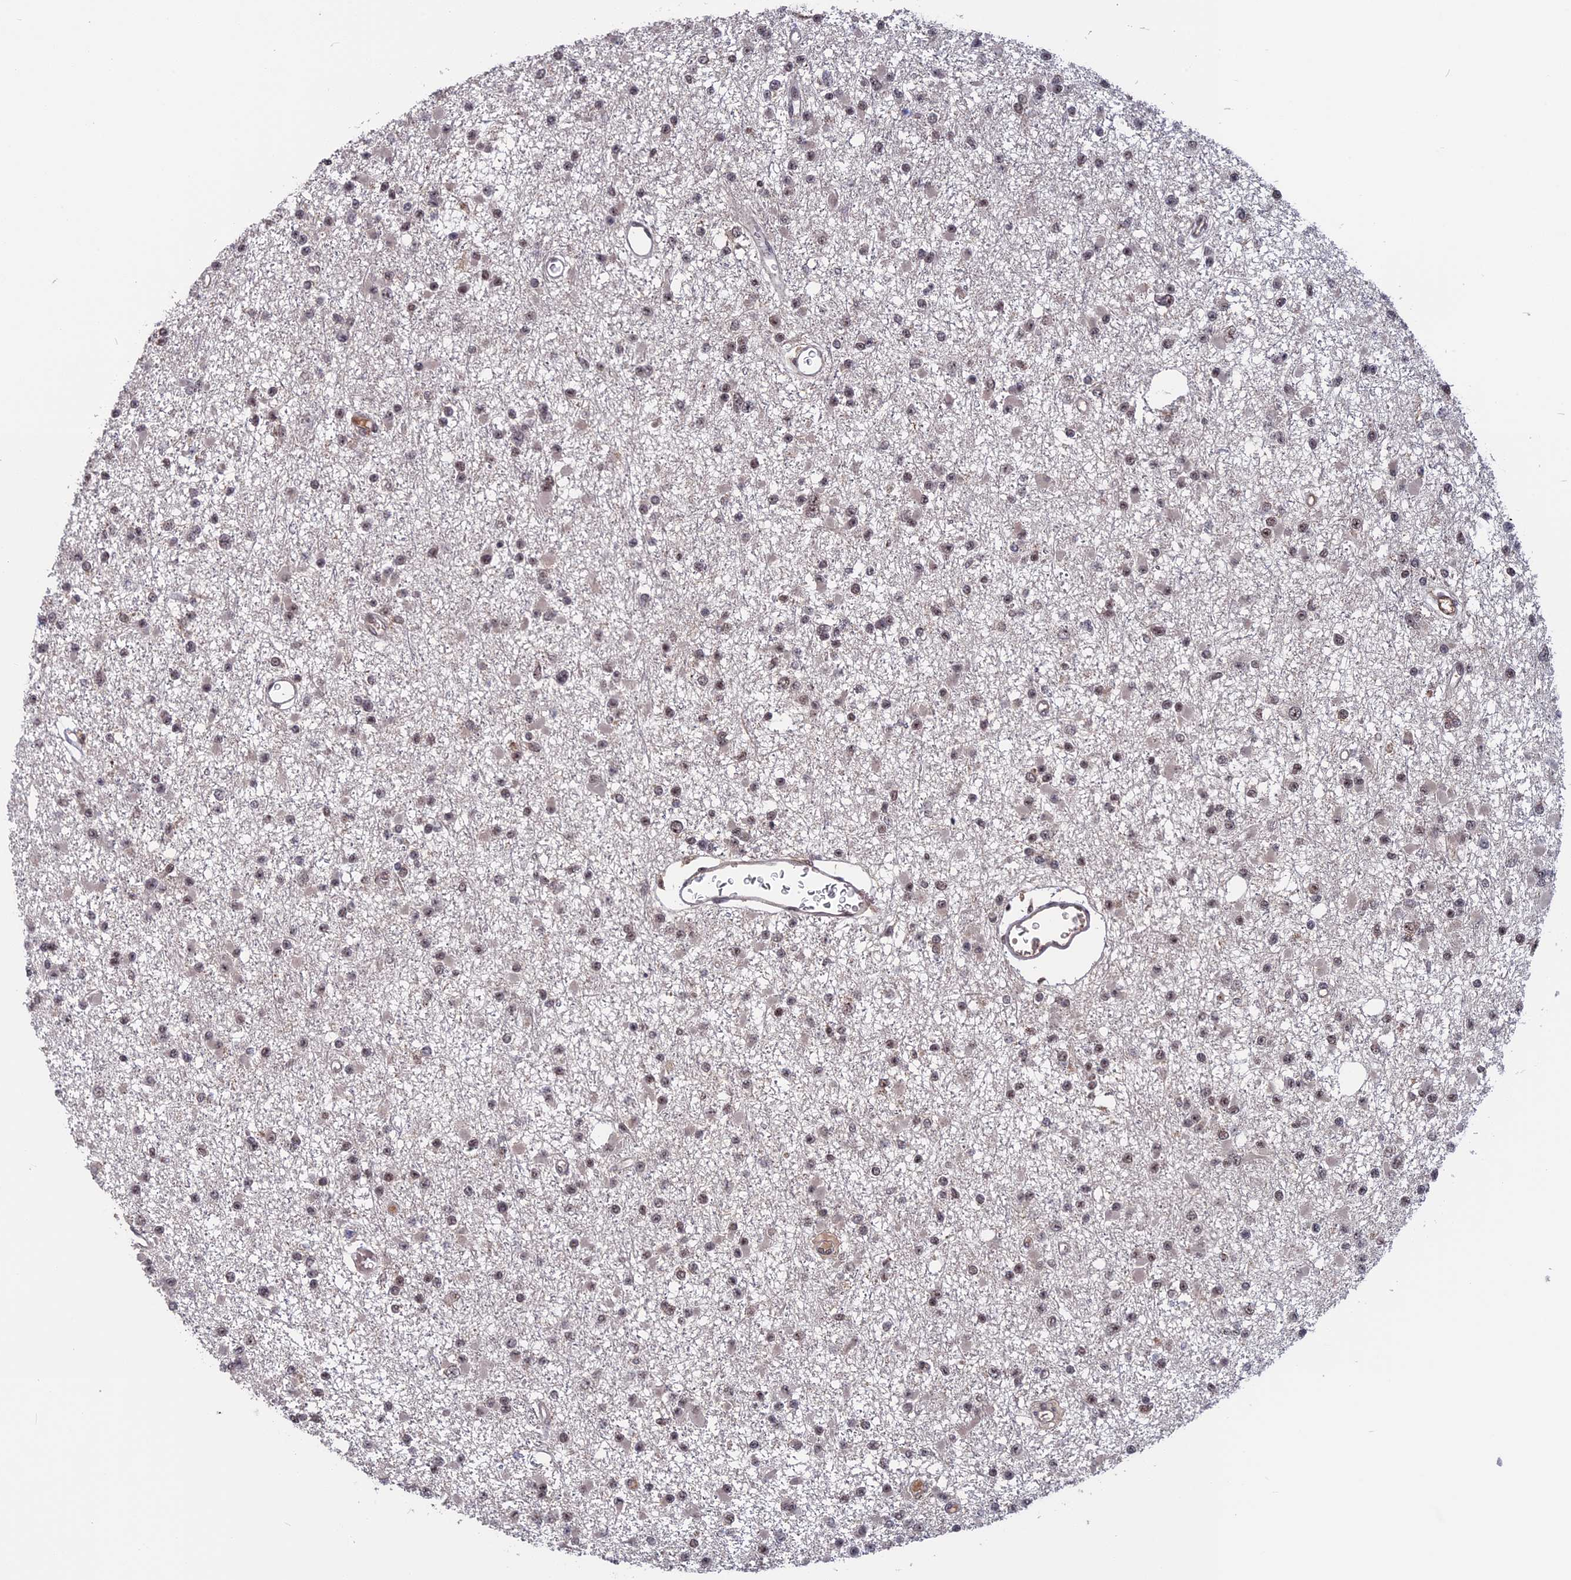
{"staining": {"intensity": "negative", "quantity": "none", "location": "none"}, "tissue": "glioma", "cell_type": "Tumor cells", "image_type": "cancer", "snomed": [{"axis": "morphology", "description": "Glioma, malignant, Low grade"}, {"axis": "topography", "description": "Brain"}], "caption": "Micrograph shows no significant protein expression in tumor cells of low-grade glioma (malignant).", "gene": "CACTIN", "patient": {"sex": "female", "age": 22}}